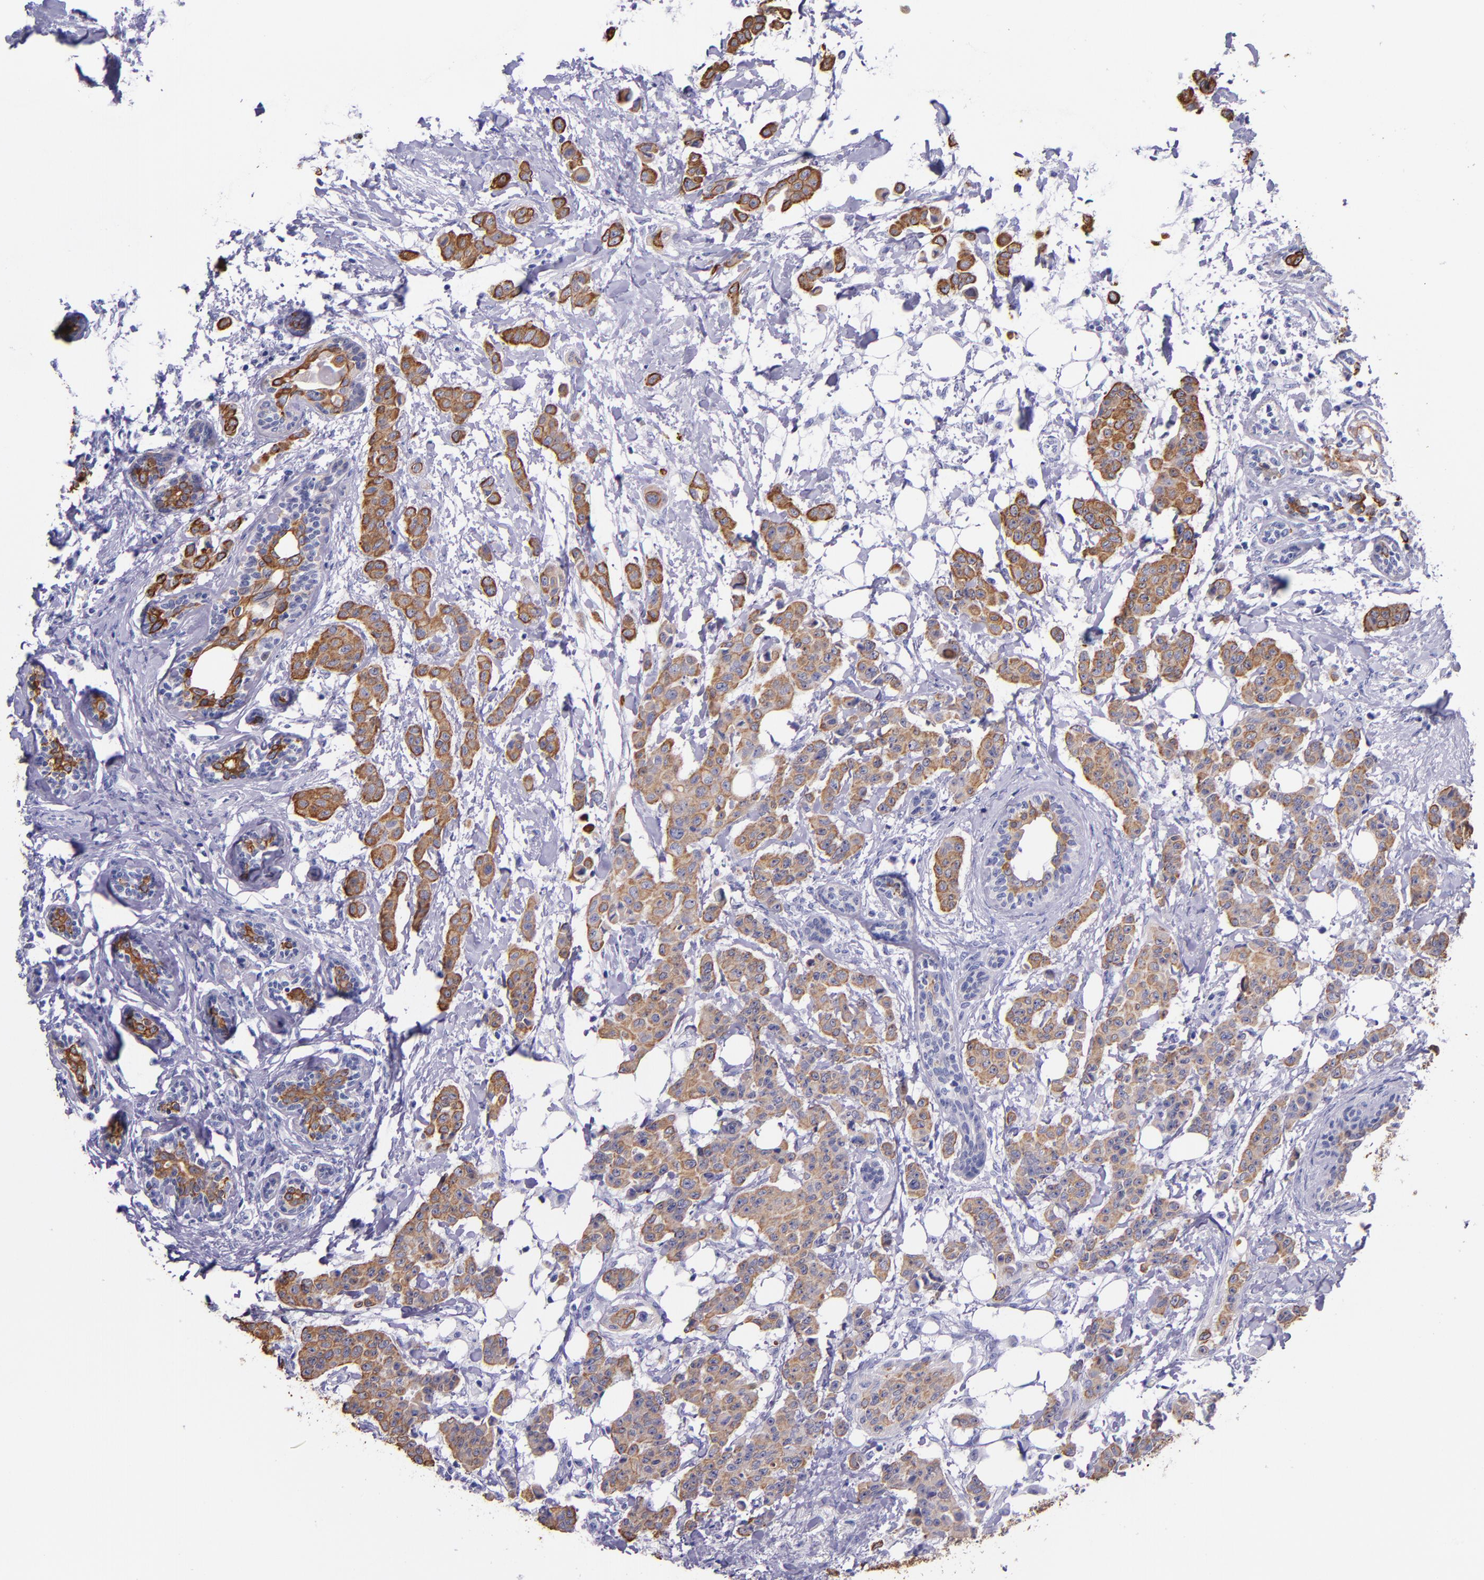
{"staining": {"intensity": "moderate", "quantity": ">75%", "location": "cytoplasmic/membranous"}, "tissue": "breast cancer", "cell_type": "Tumor cells", "image_type": "cancer", "snomed": [{"axis": "morphology", "description": "Duct carcinoma"}, {"axis": "topography", "description": "Breast"}], "caption": "Breast cancer (invasive ductal carcinoma) stained for a protein demonstrates moderate cytoplasmic/membranous positivity in tumor cells.", "gene": "KRT4", "patient": {"sex": "female", "age": 40}}